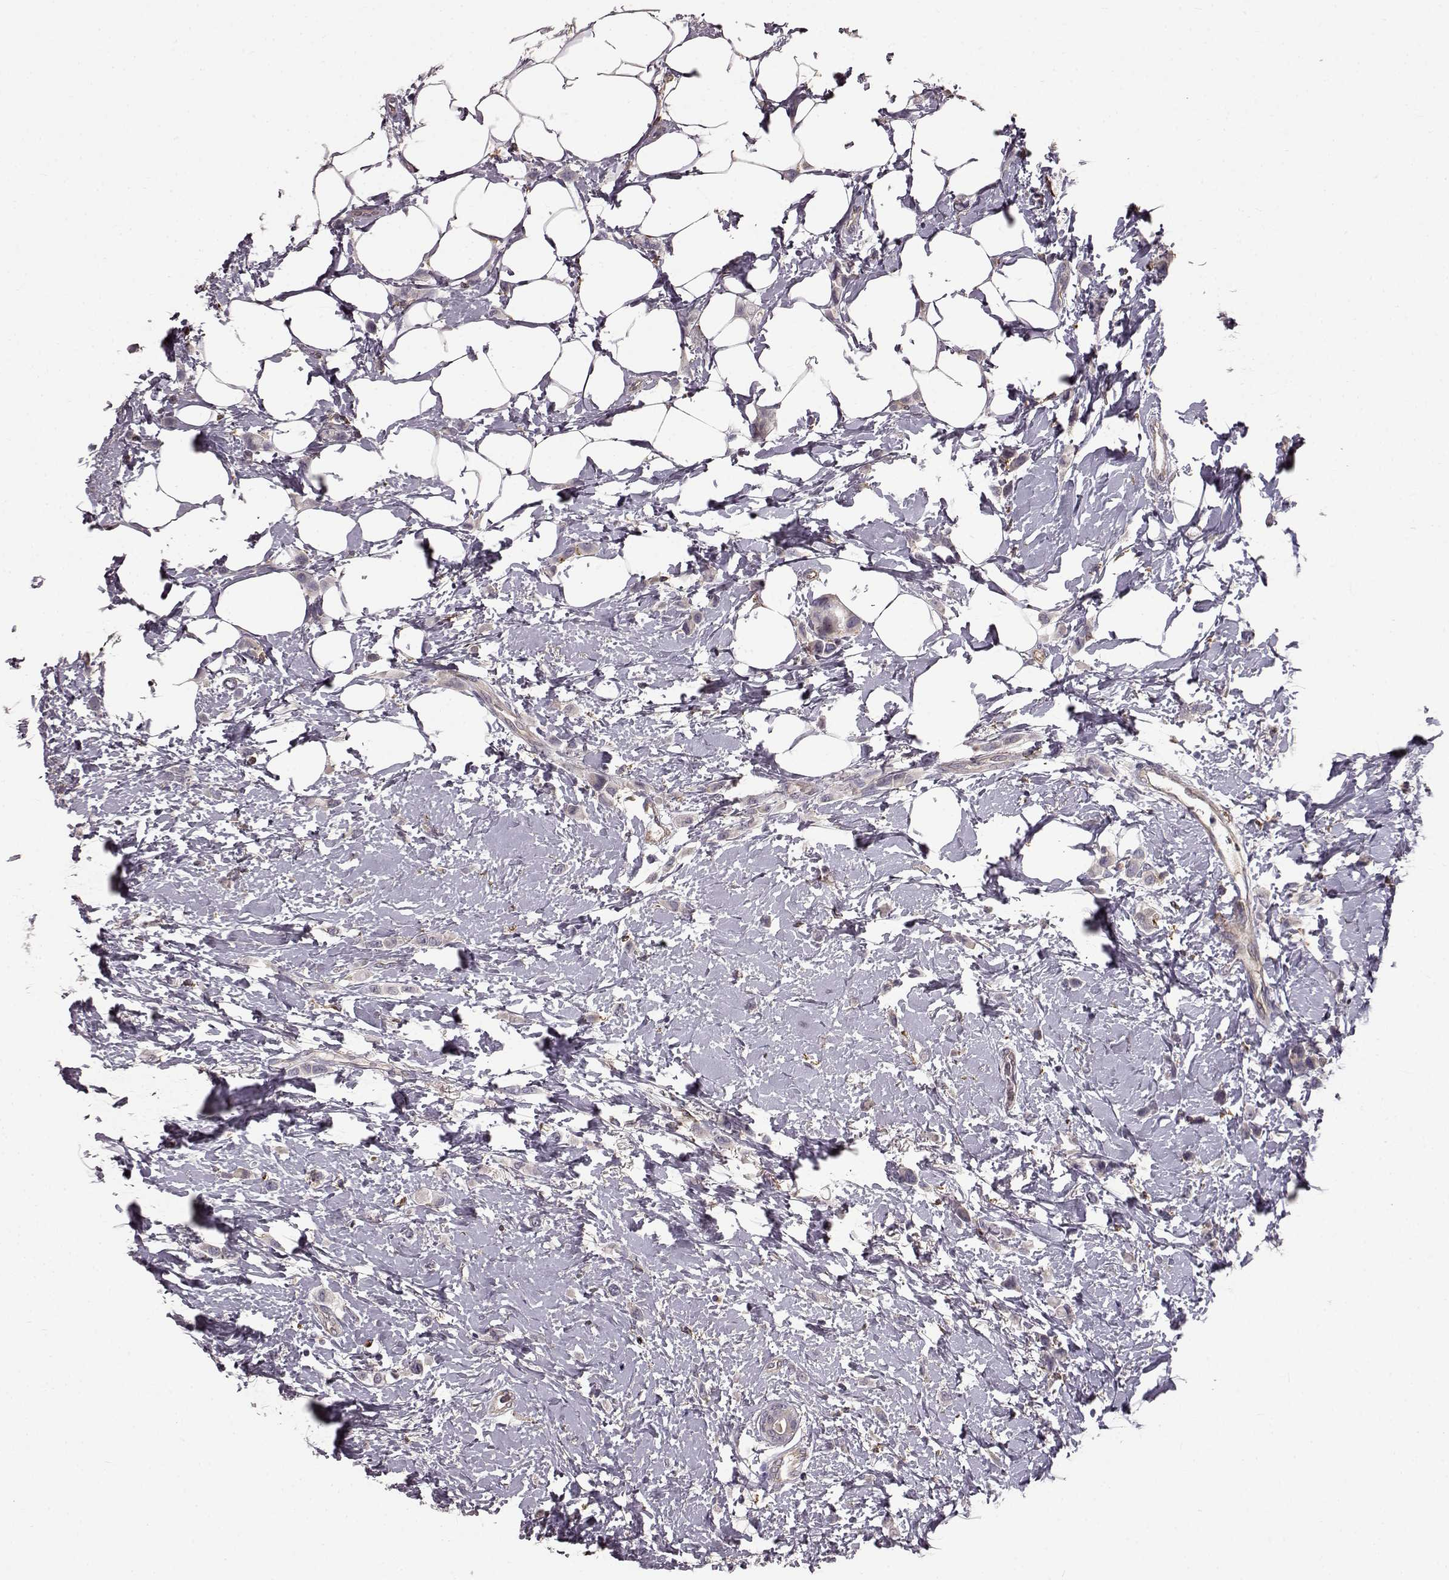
{"staining": {"intensity": "negative", "quantity": "none", "location": "none"}, "tissue": "breast cancer", "cell_type": "Tumor cells", "image_type": "cancer", "snomed": [{"axis": "morphology", "description": "Lobular carcinoma"}, {"axis": "topography", "description": "Breast"}], "caption": "The histopathology image reveals no staining of tumor cells in breast cancer (lobular carcinoma). Brightfield microscopy of immunohistochemistry (IHC) stained with DAB (3,3'-diaminobenzidine) (brown) and hematoxylin (blue), captured at high magnification.", "gene": "CCNF", "patient": {"sex": "female", "age": 66}}